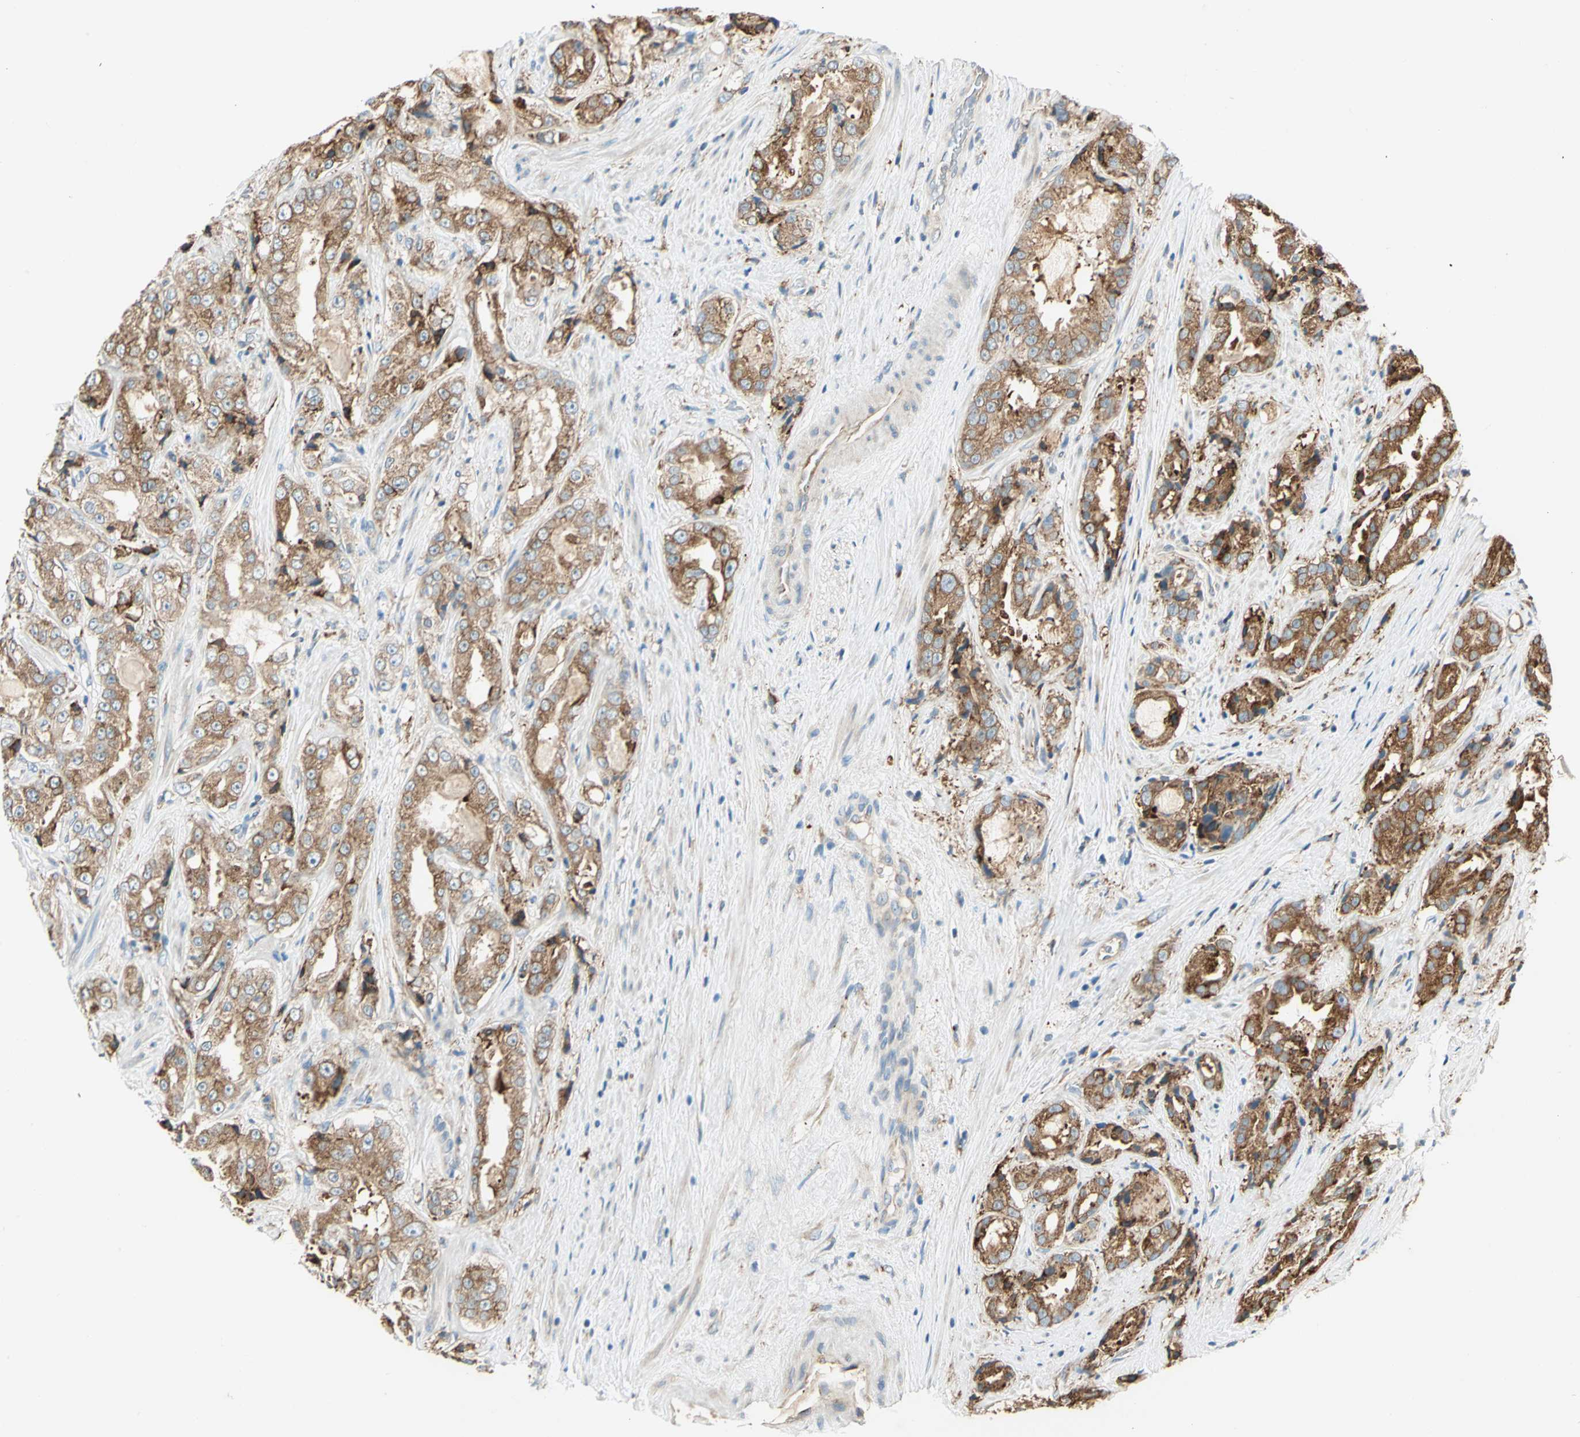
{"staining": {"intensity": "moderate", "quantity": ">75%", "location": "cytoplasmic/membranous"}, "tissue": "prostate cancer", "cell_type": "Tumor cells", "image_type": "cancer", "snomed": [{"axis": "morphology", "description": "Adenocarcinoma, High grade"}, {"axis": "topography", "description": "Prostate"}], "caption": "Immunohistochemistry staining of prostate cancer (adenocarcinoma (high-grade)), which exhibits medium levels of moderate cytoplasmic/membranous positivity in about >75% of tumor cells indicating moderate cytoplasmic/membranous protein staining. The staining was performed using DAB (3,3'-diaminobenzidine) (brown) for protein detection and nuclei were counterstained in hematoxylin (blue).", "gene": "PDIA4", "patient": {"sex": "male", "age": 73}}